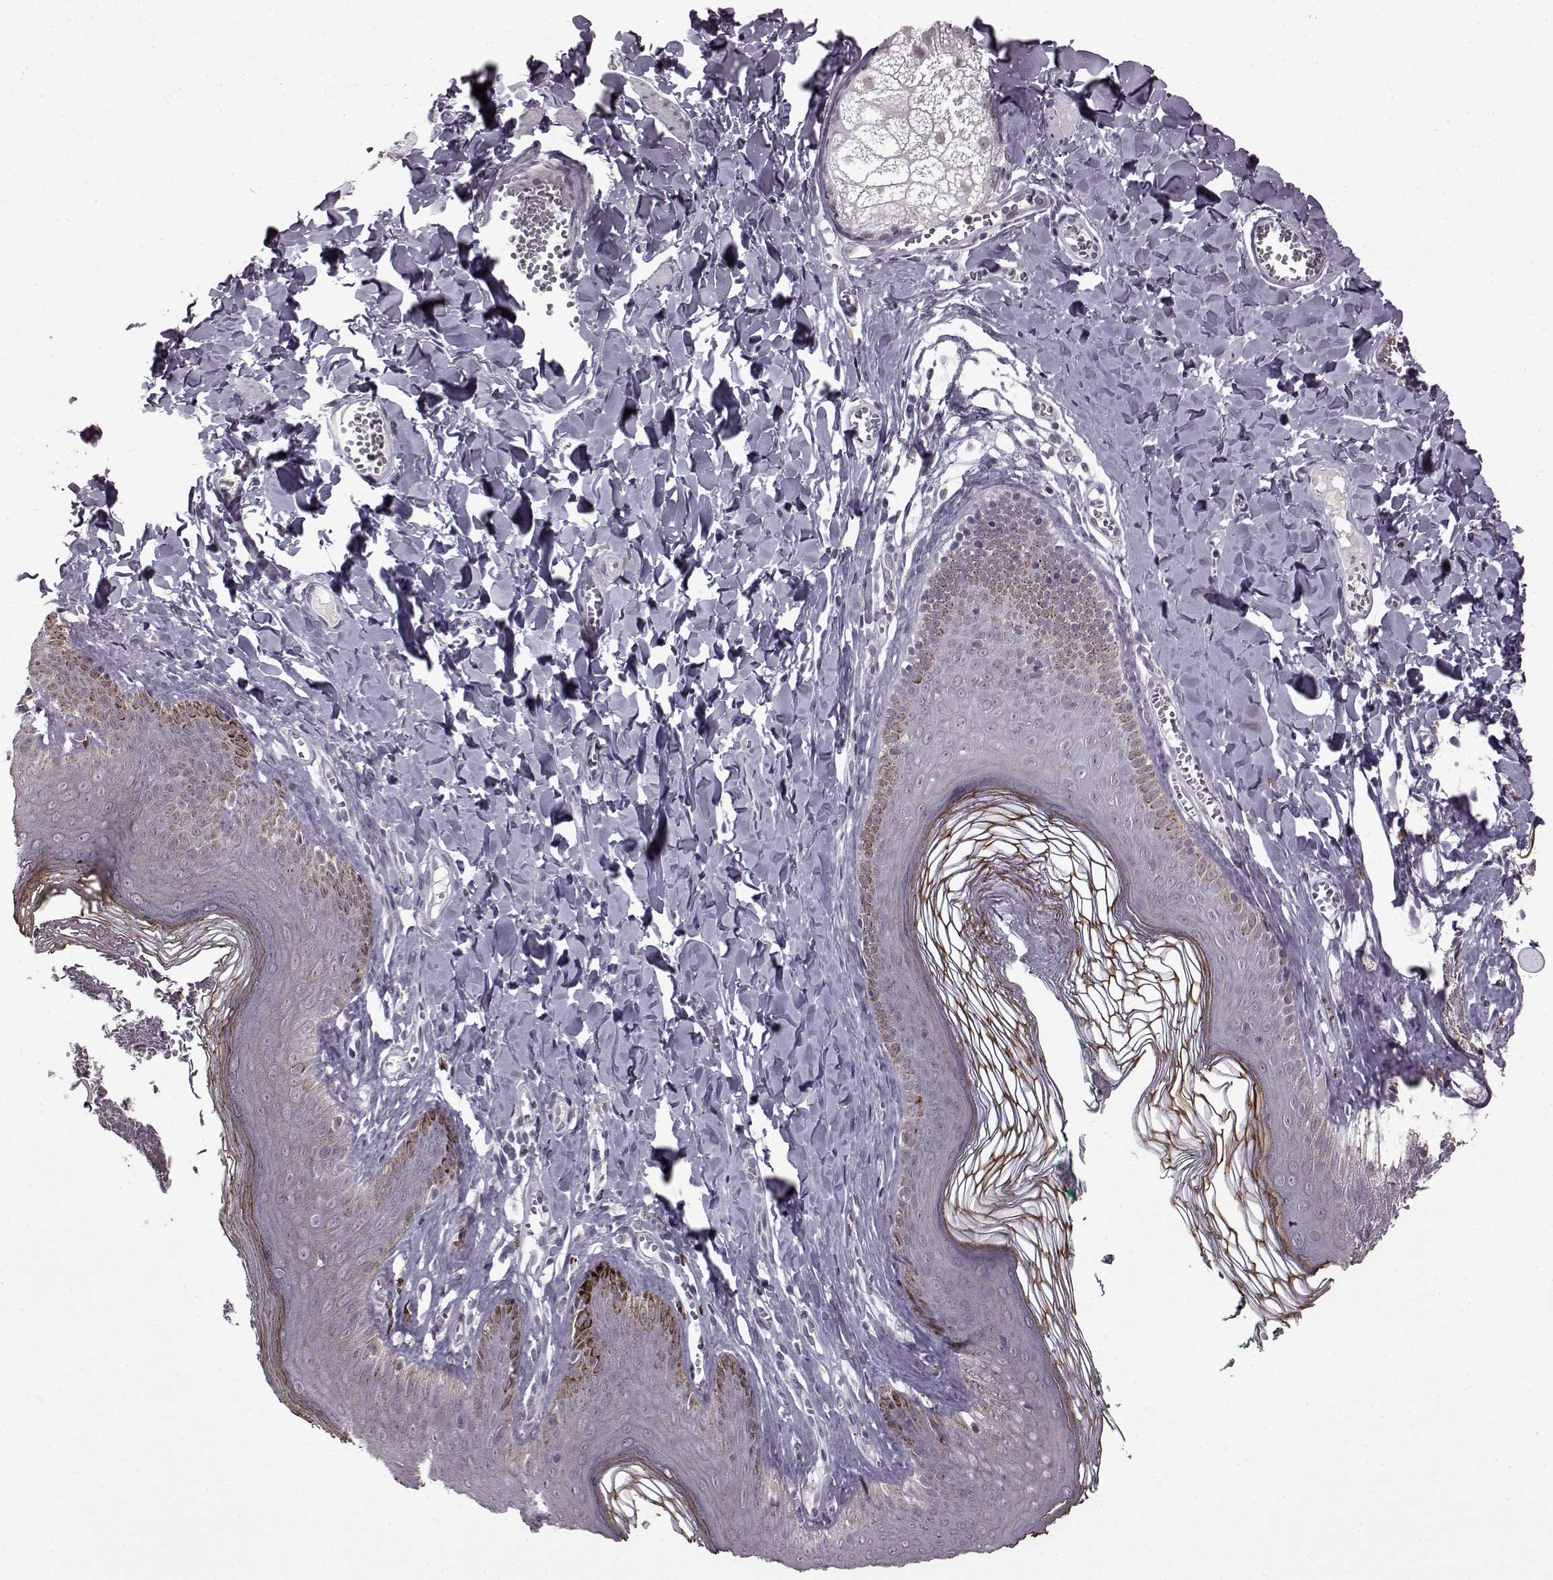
{"staining": {"intensity": "moderate", "quantity": "<25%", "location": "cytoplasmic/membranous"}, "tissue": "skin", "cell_type": "Epidermal cells", "image_type": "normal", "snomed": [{"axis": "morphology", "description": "Normal tissue, NOS"}, {"axis": "topography", "description": "Vulva"}, {"axis": "topography", "description": "Peripheral nerve tissue"}], "caption": "Skin stained for a protein shows moderate cytoplasmic/membranous positivity in epidermal cells. The staining was performed using DAB (3,3'-diaminobenzidine), with brown indicating positive protein expression. Nuclei are stained blue with hematoxylin.", "gene": "SLC28A2", "patient": {"sex": "female", "age": 66}}